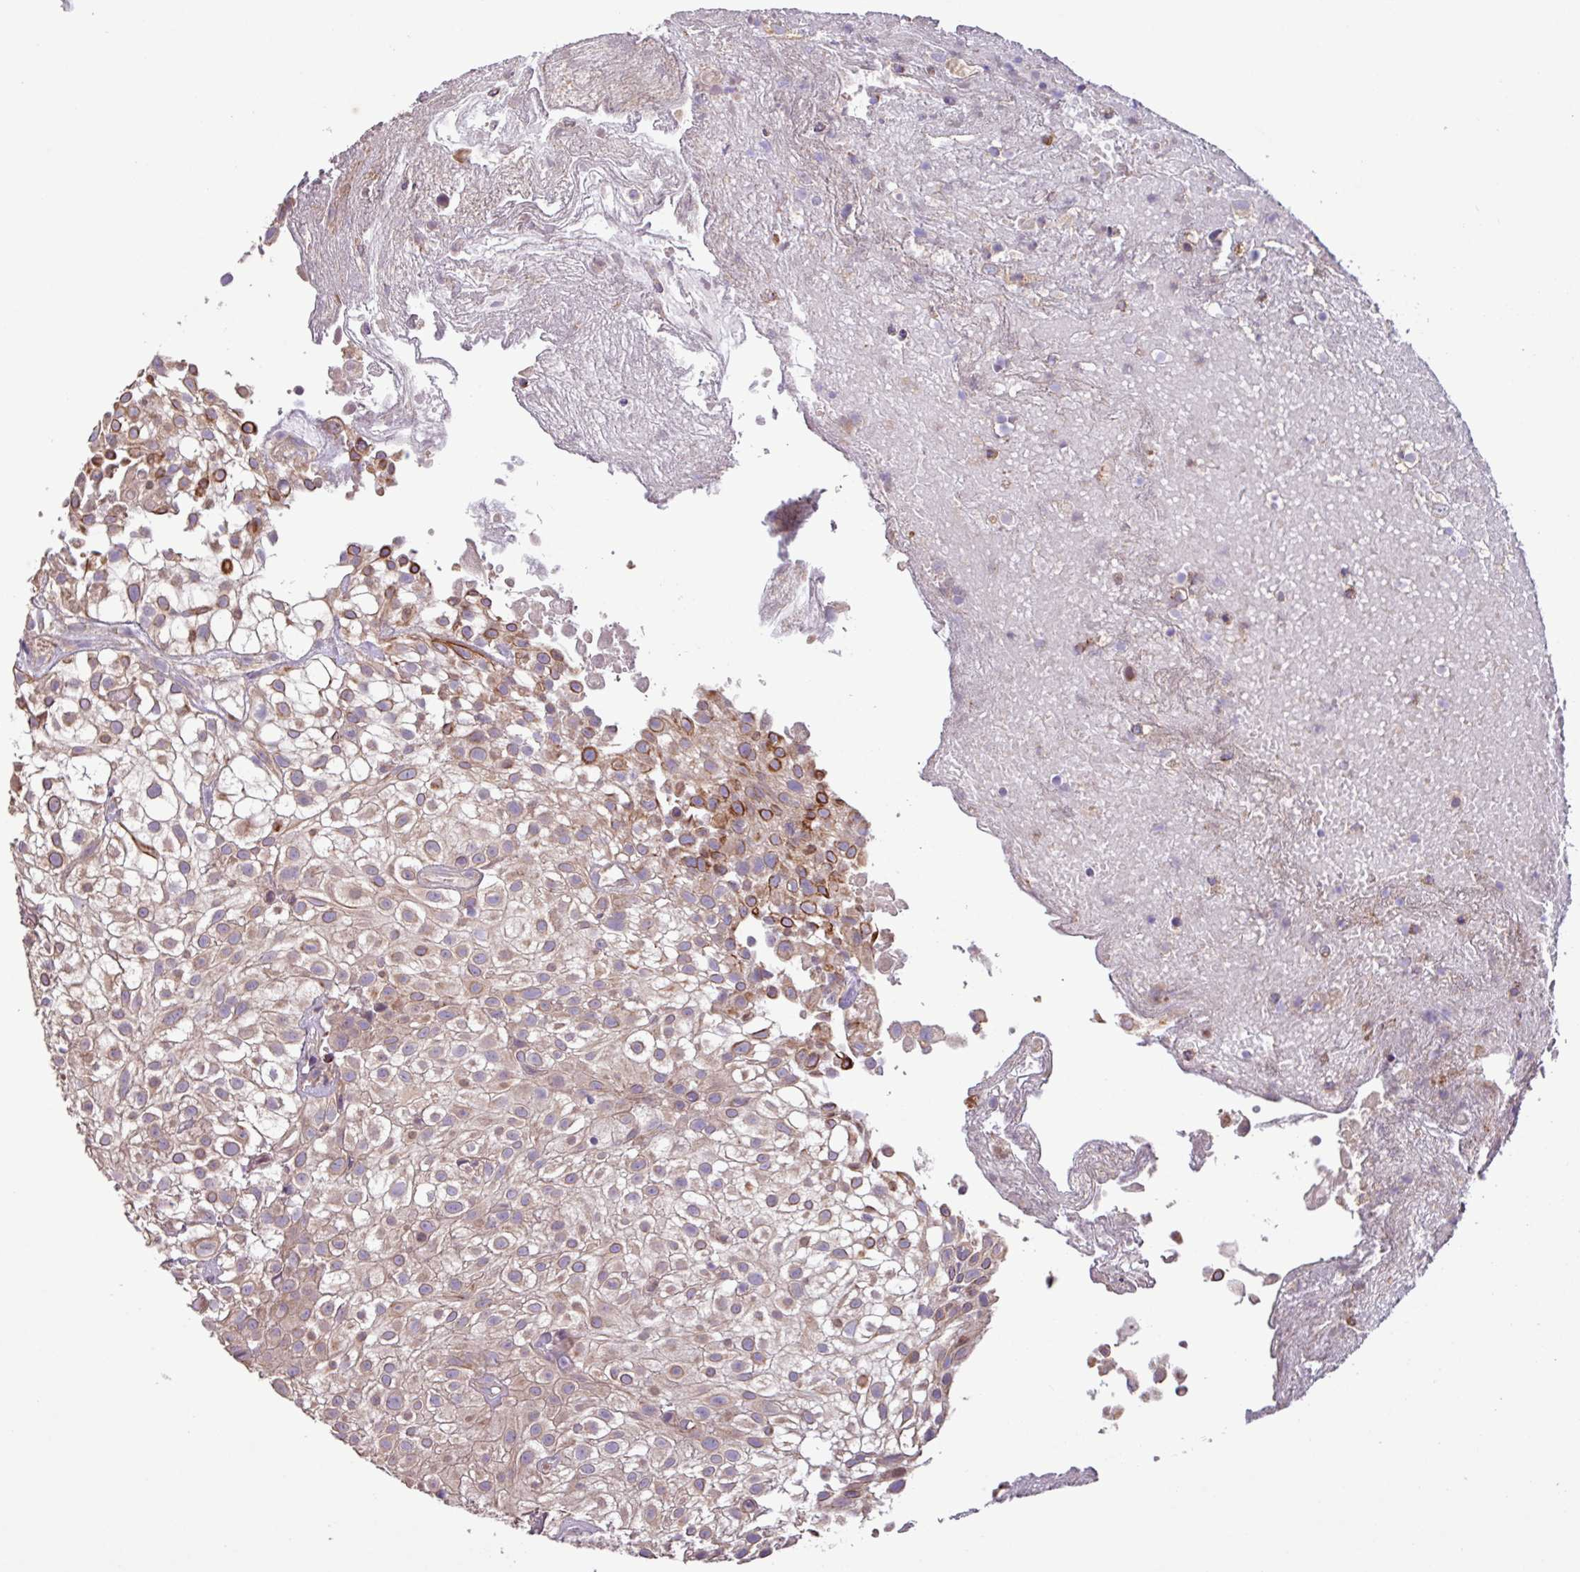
{"staining": {"intensity": "moderate", "quantity": "<25%", "location": "cytoplasmic/membranous"}, "tissue": "urothelial cancer", "cell_type": "Tumor cells", "image_type": "cancer", "snomed": [{"axis": "morphology", "description": "Urothelial carcinoma, High grade"}, {"axis": "topography", "description": "Urinary bladder"}], "caption": "Protein expression analysis of urothelial cancer shows moderate cytoplasmic/membranous staining in about <25% of tumor cells.", "gene": "PTPRQ", "patient": {"sex": "male", "age": 56}}